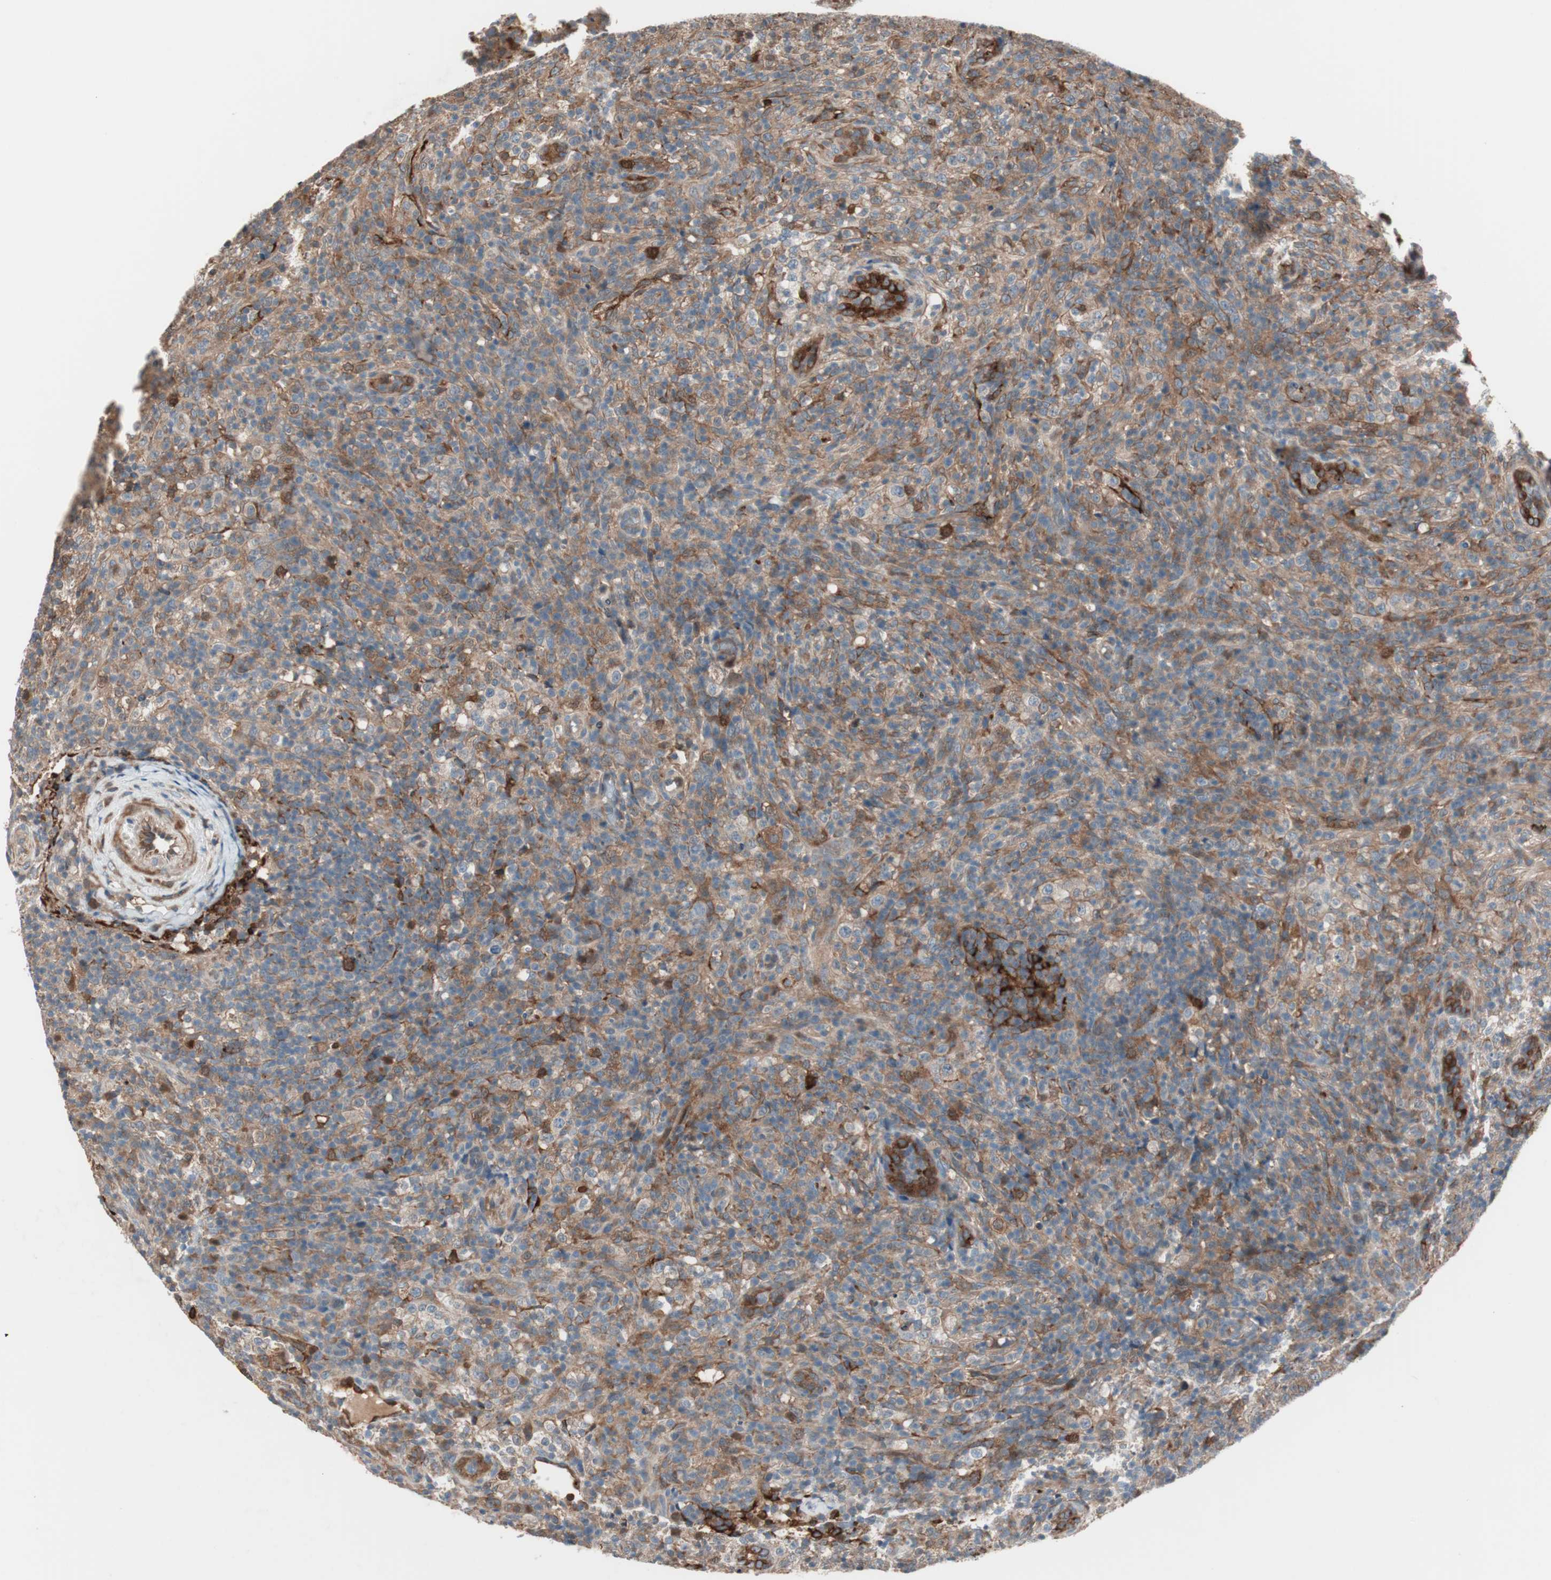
{"staining": {"intensity": "moderate", "quantity": ">75%", "location": "cytoplasmic/membranous"}, "tissue": "lymphoma", "cell_type": "Tumor cells", "image_type": "cancer", "snomed": [{"axis": "morphology", "description": "Malignant lymphoma, non-Hodgkin's type, High grade"}, {"axis": "topography", "description": "Lymph node"}], "caption": "Approximately >75% of tumor cells in high-grade malignant lymphoma, non-Hodgkin's type exhibit moderate cytoplasmic/membranous protein staining as visualized by brown immunohistochemical staining.", "gene": "STAB1", "patient": {"sex": "female", "age": 76}}